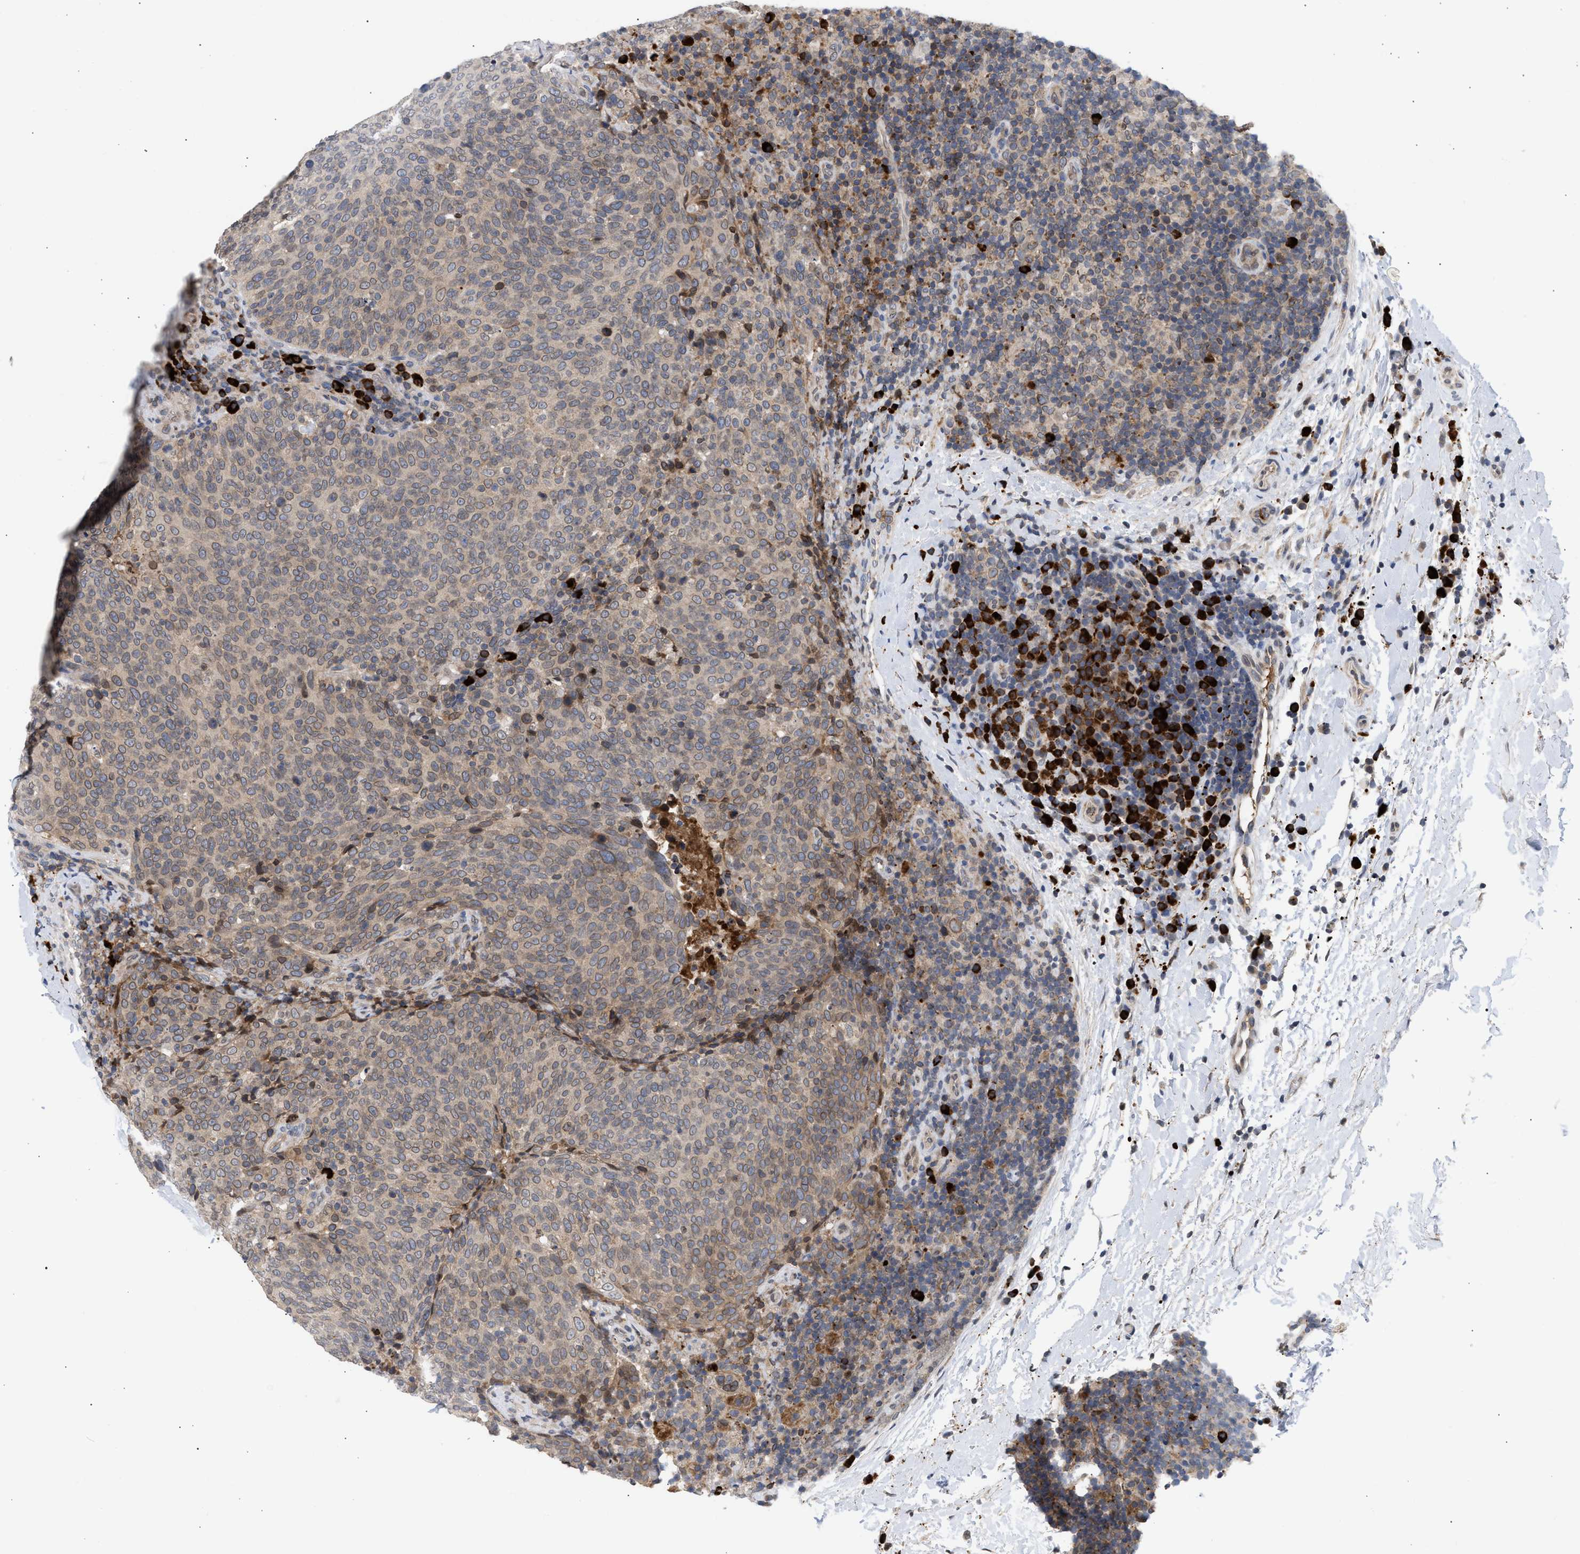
{"staining": {"intensity": "weak", "quantity": ">75%", "location": "cytoplasmic/membranous,nuclear"}, "tissue": "head and neck cancer", "cell_type": "Tumor cells", "image_type": "cancer", "snomed": [{"axis": "morphology", "description": "Squamous cell carcinoma, NOS"}, {"axis": "morphology", "description": "Squamous cell carcinoma, metastatic, NOS"}, {"axis": "topography", "description": "Lymph node"}, {"axis": "topography", "description": "Head-Neck"}], "caption": "Immunohistochemistry (IHC) of squamous cell carcinoma (head and neck) displays low levels of weak cytoplasmic/membranous and nuclear expression in approximately >75% of tumor cells.", "gene": "NUP62", "patient": {"sex": "male", "age": 62}}